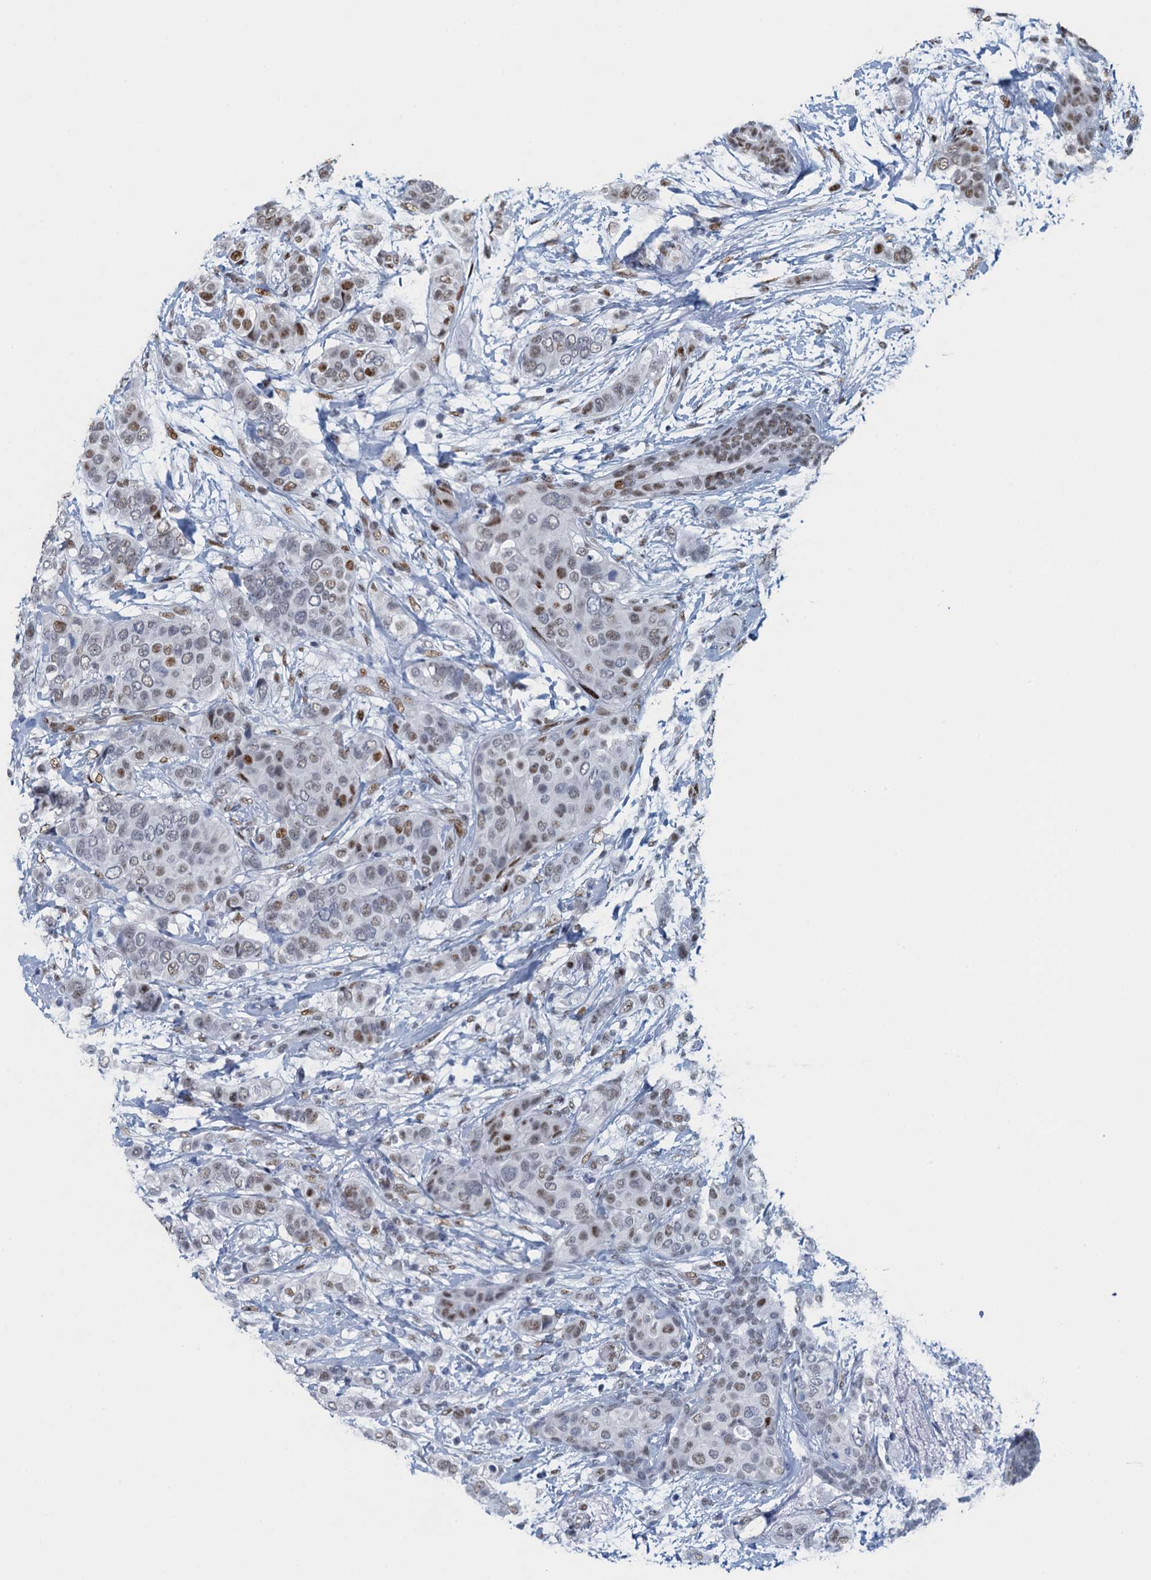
{"staining": {"intensity": "moderate", "quantity": "25%-75%", "location": "nuclear"}, "tissue": "breast cancer", "cell_type": "Tumor cells", "image_type": "cancer", "snomed": [{"axis": "morphology", "description": "Lobular carcinoma"}, {"axis": "topography", "description": "Breast"}], "caption": "This histopathology image shows IHC staining of human lobular carcinoma (breast), with medium moderate nuclear positivity in approximately 25%-75% of tumor cells.", "gene": "TTLL9", "patient": {"sex": "female", "age": 51}}